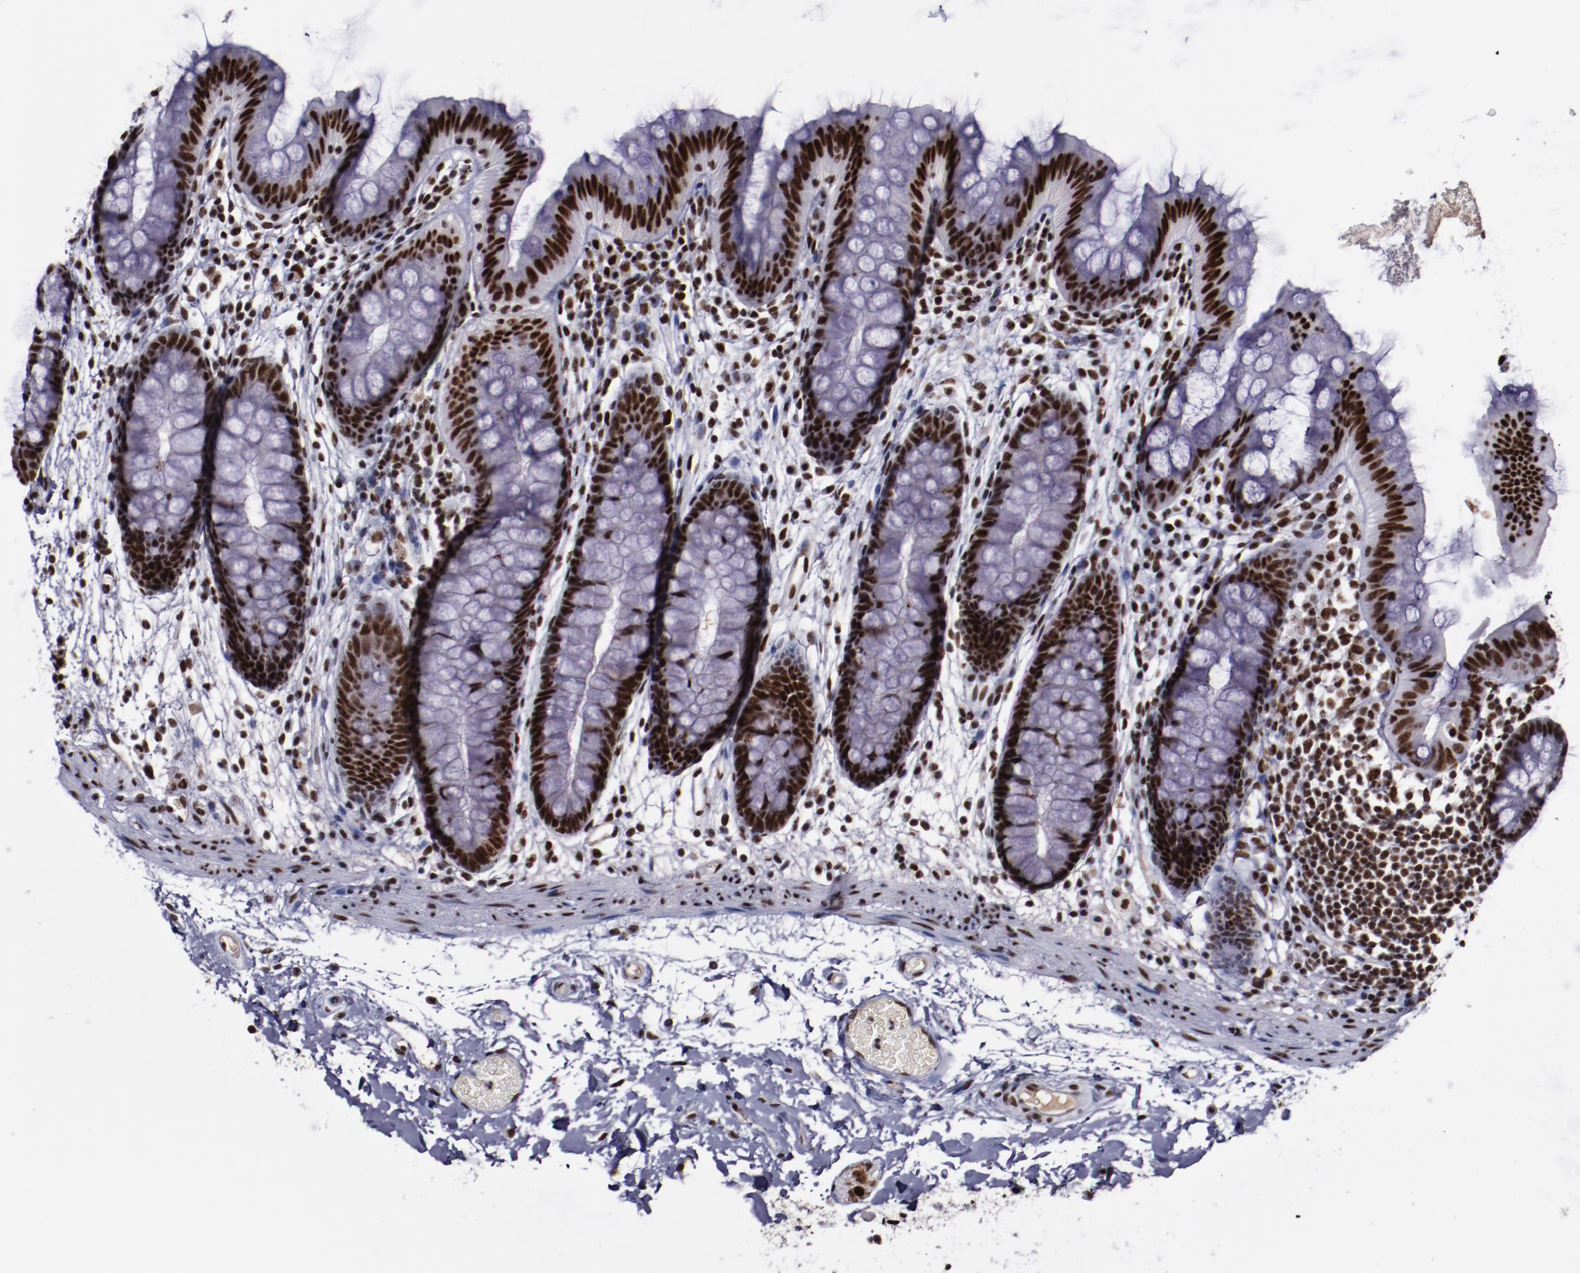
{"staining": {"intensity": "strong", "quantity": ">75%", "location": "nuclear"}, "tissue": "colon", "cell_type": "Endothelial cells", "image_type": "normal", "snomed": [{"axis": "morphology", "description": "Normal tissue, NOS"}, {"axis": "topography", "description": "Smooth muscle"}, {"axis": "topography", "description": "Colon"}], "caption": "This is an image of immunohistochemistry staining of normal colon, which shows strong expression in the nuclear of endothelial cells.", "gene": "ERH", "patient": {"sex": "male", "age": 67}}